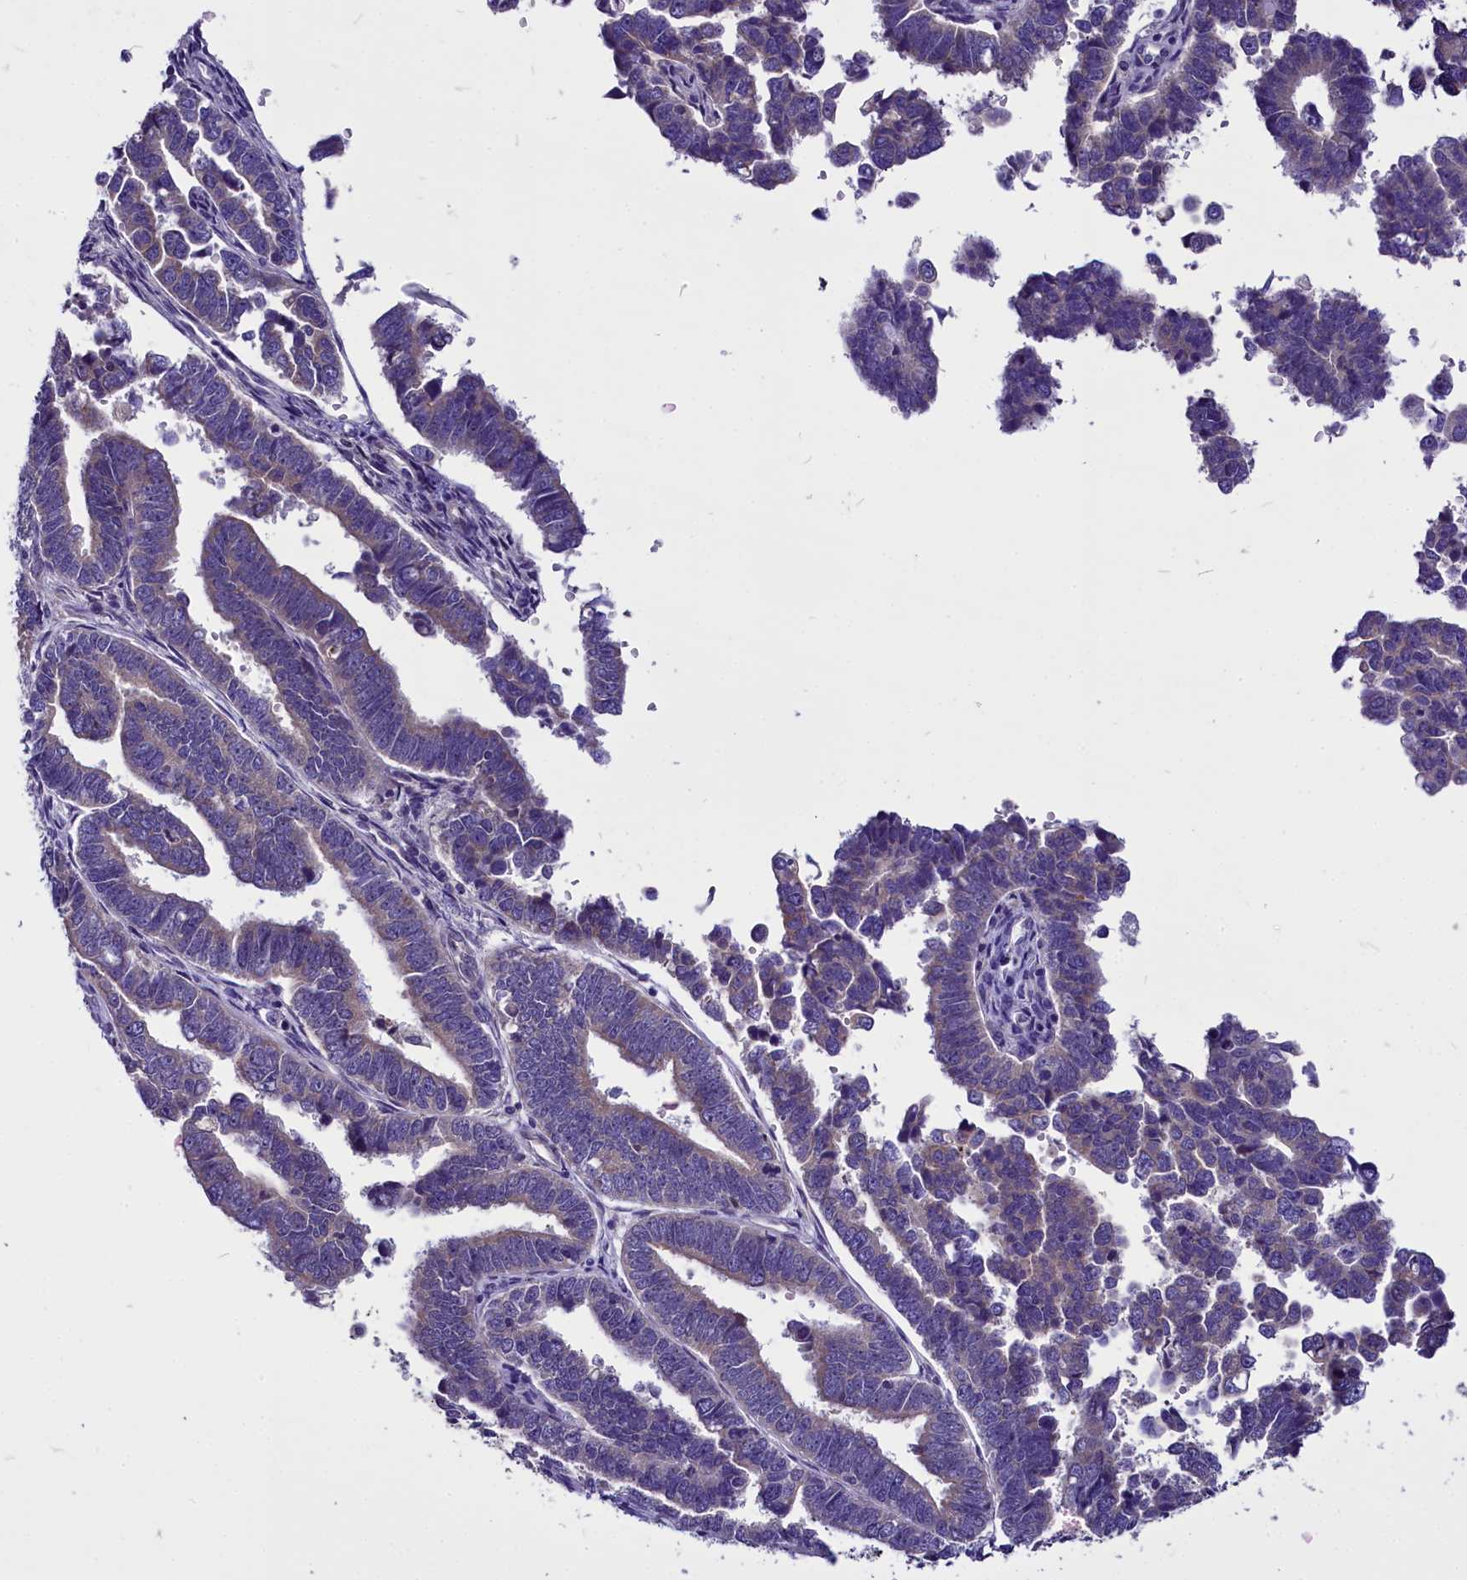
{"staining": {"intensity": "weak", "quantity": "<25%", "location": "cytoplasmic/membranous"}, "tissue": "endometrial cancer", "cell_type": "Tumor cells", "image_type": "cancer", "snomed": [{"axis": "morphology", "description": "Adenocarcinoma, NOS"}, {"axis": "topography", "description": "Endometrium"}], "caption": "Micrograph shows no protein positivity in tumor cells of endometrial cancer (adenocarcinoma) tissue.", "gene": "CEP170", "patient": {"sex": "female", "age": 75}}